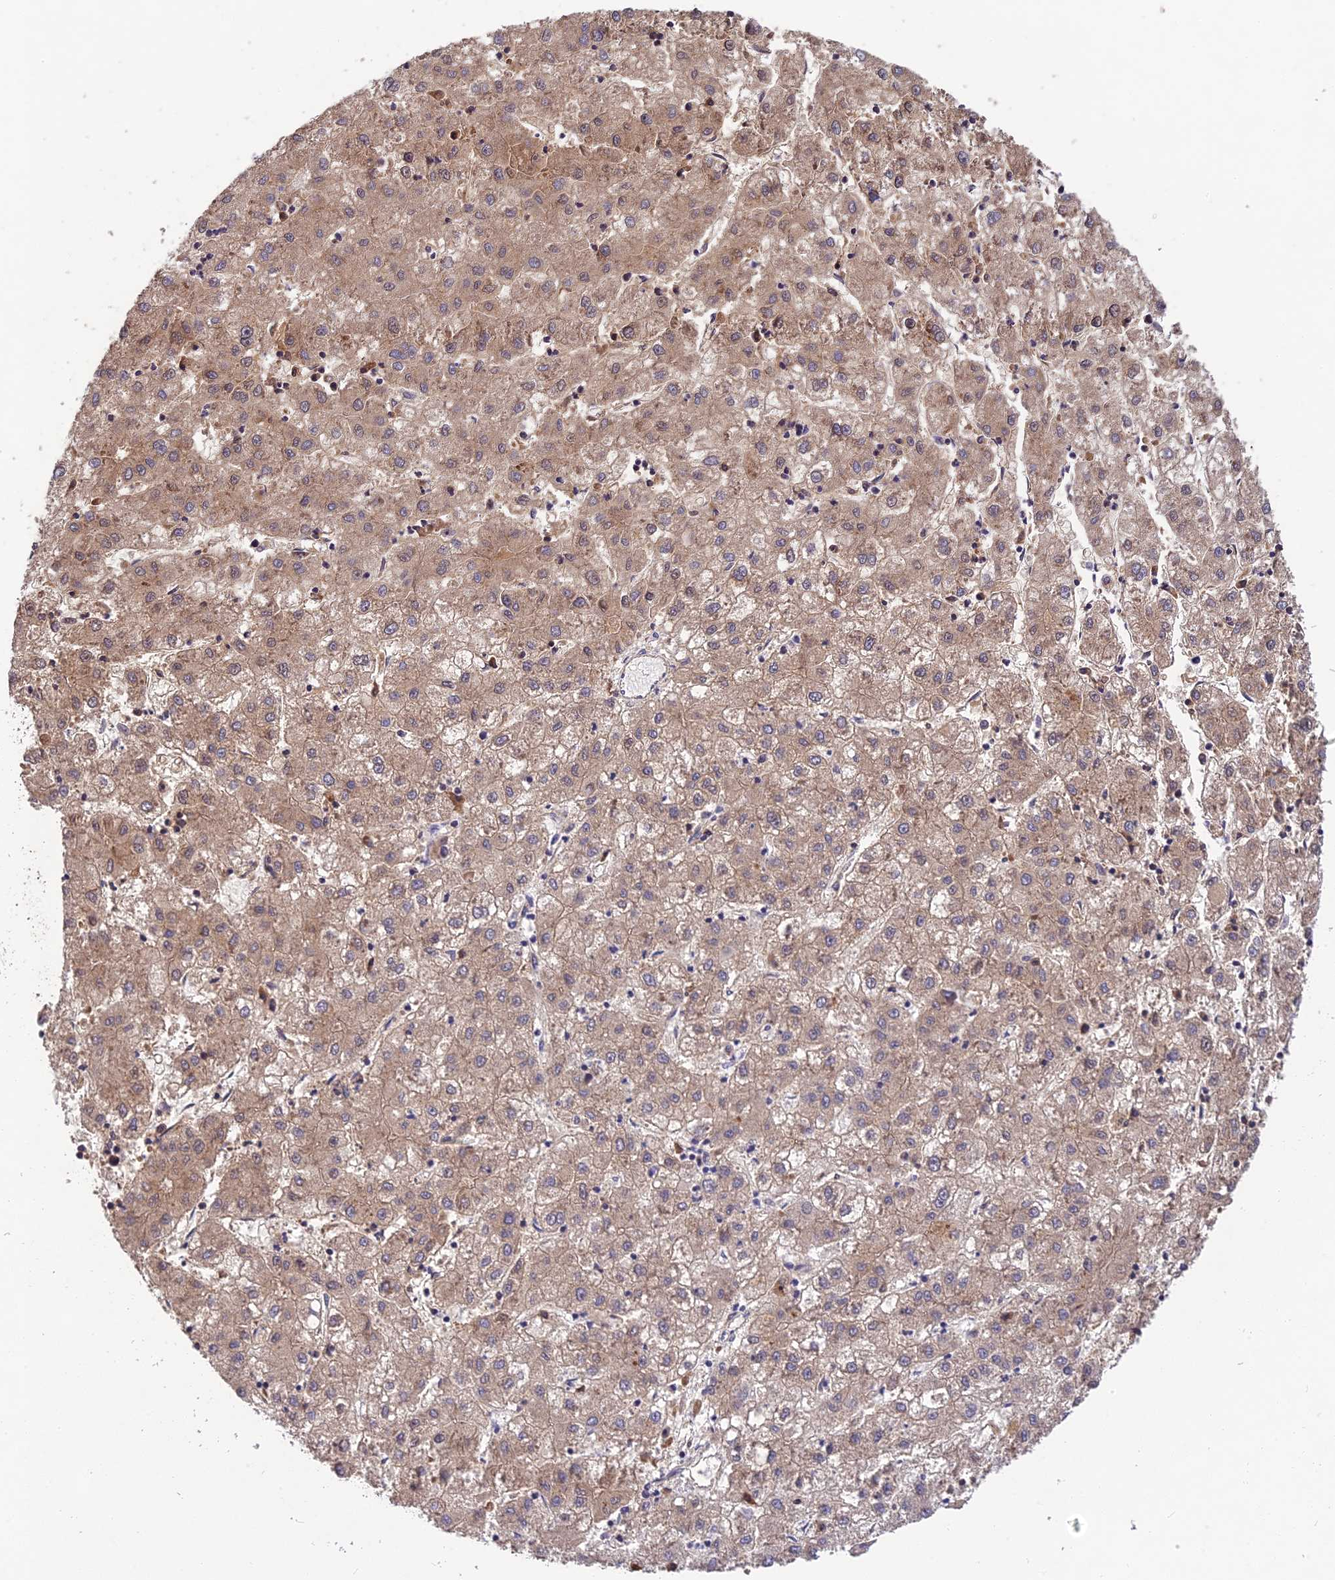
{"staining": {"intensity": "weak", "quantity": ">75%", "location": "cytoplasmic/membranous"}, "tissue": "liver cancer", "cell_type": "Tumor cells", "image_type": "cancer", "snomed": [{"axis": "morphology", "description": "Carcinoma, Hepatocellular, NOS"}, {"axis": "topography", "description": "Liver"}], "caption": "An immunohistochemistry (IHC) image of tumor tissue is shown. Protein staining in brown shows weak cytoplasmic/membranous positivity in liver hepatocellular carcinoma within tumor cells. (IHC, brightfield microscopy, high magnification).", "gene": "DENND5B", "patient": {"sex": "male", "age": 72}}